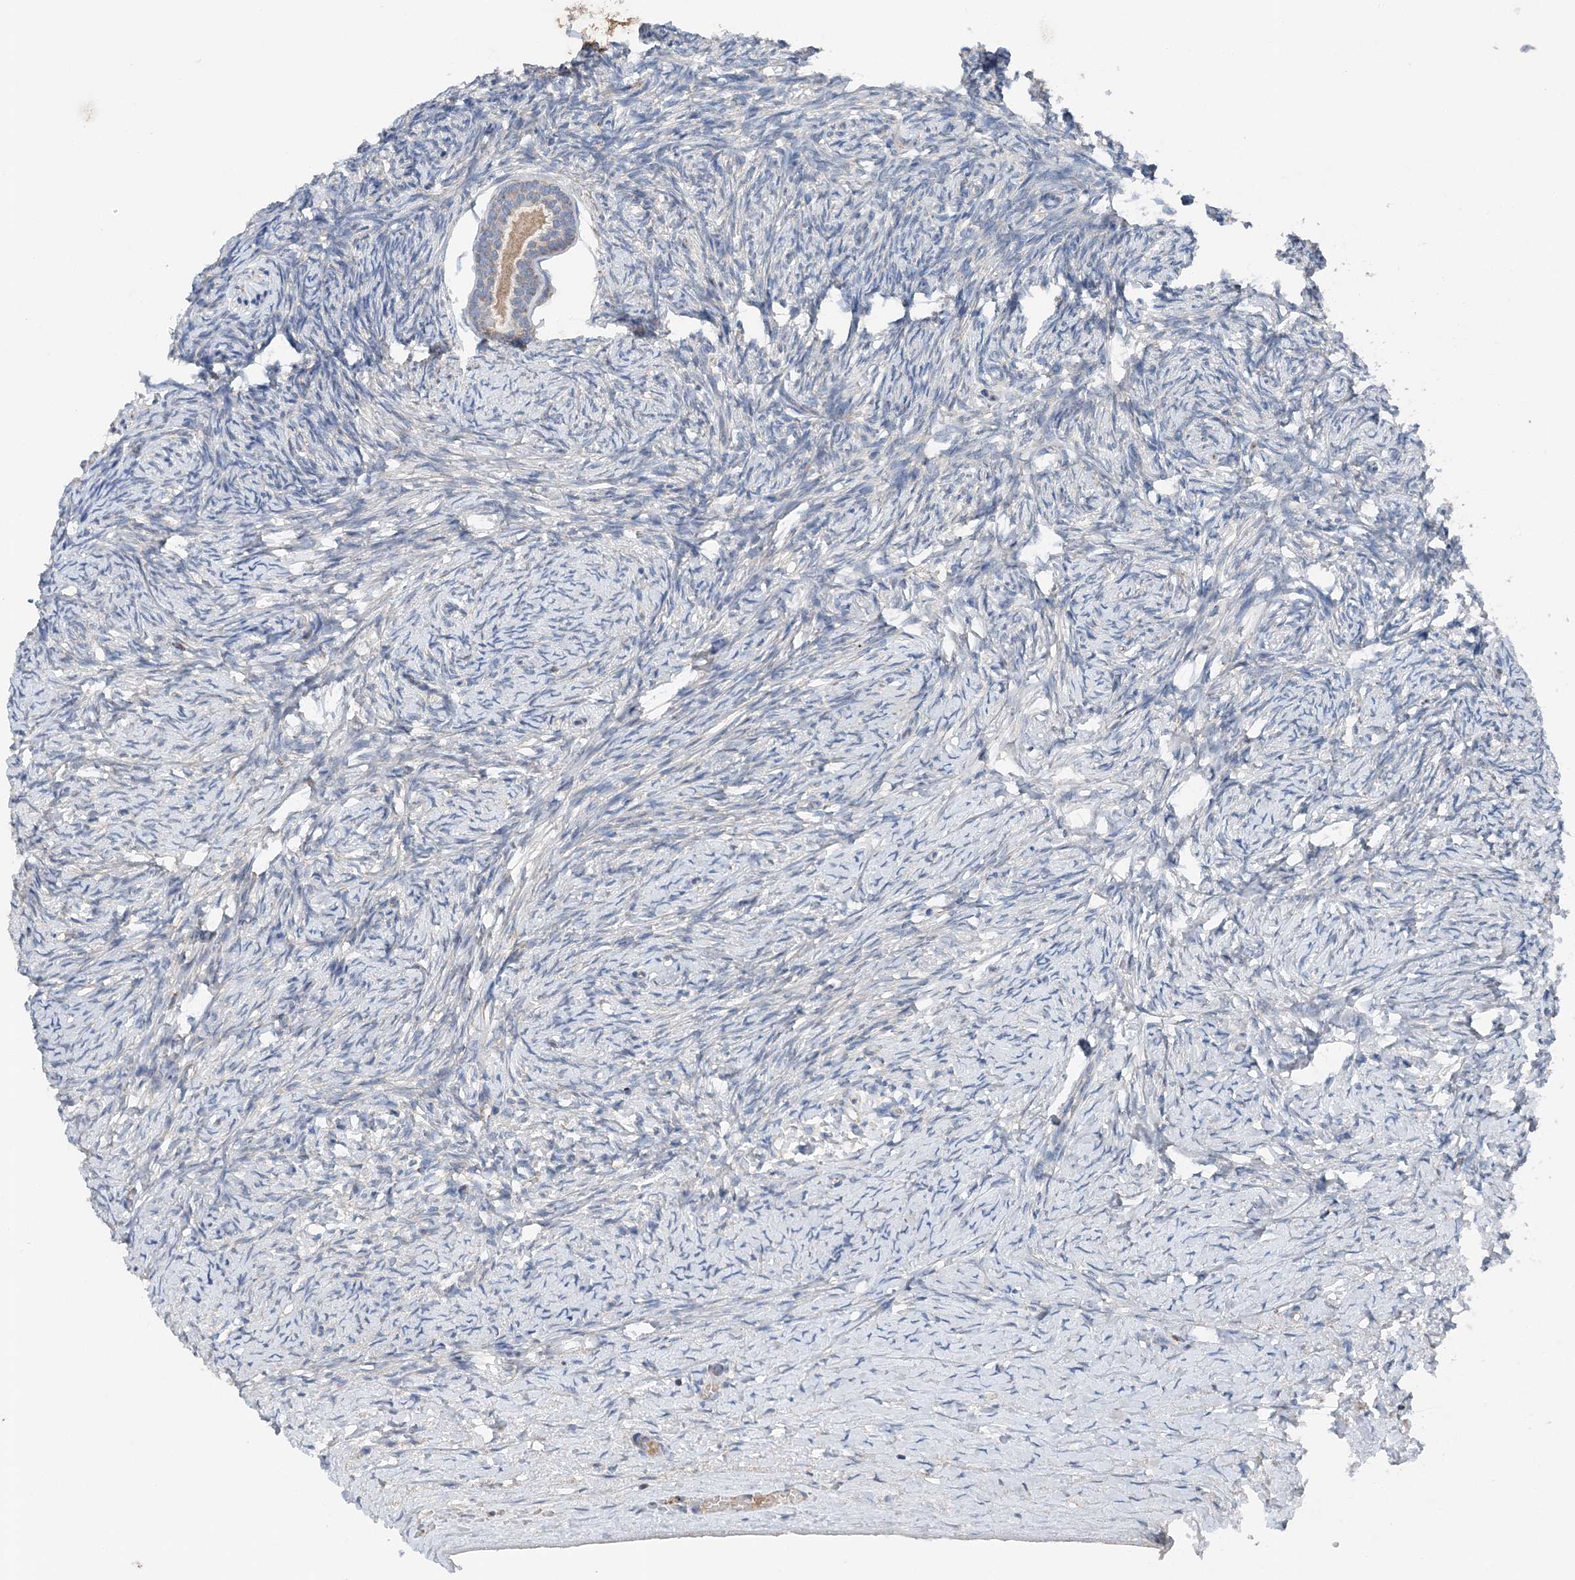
{"staining": {"intensity": "weak", "quantity": "<25%", "location": "cytoplasmic/membranous"}, "tissue": "ovary", "cell_type": "Ovarian stroma cells", "image_type": "normal", "snomed": [{"axis": "morphology", "description": "Normal tissue, NOS"}, {"axis": "morphology", "description": "Developmental malformation"}, {"axis": "topography", "description": "Ovary"}], "caption": "A high-resolution micrograph shows immunohistochemistry (IHC) staining of benign ovary, which demonstrates no significant staining in ovarian stroma cells.", "gene": "SPRY2", "patient": {"sex": "female", "age": 39}}